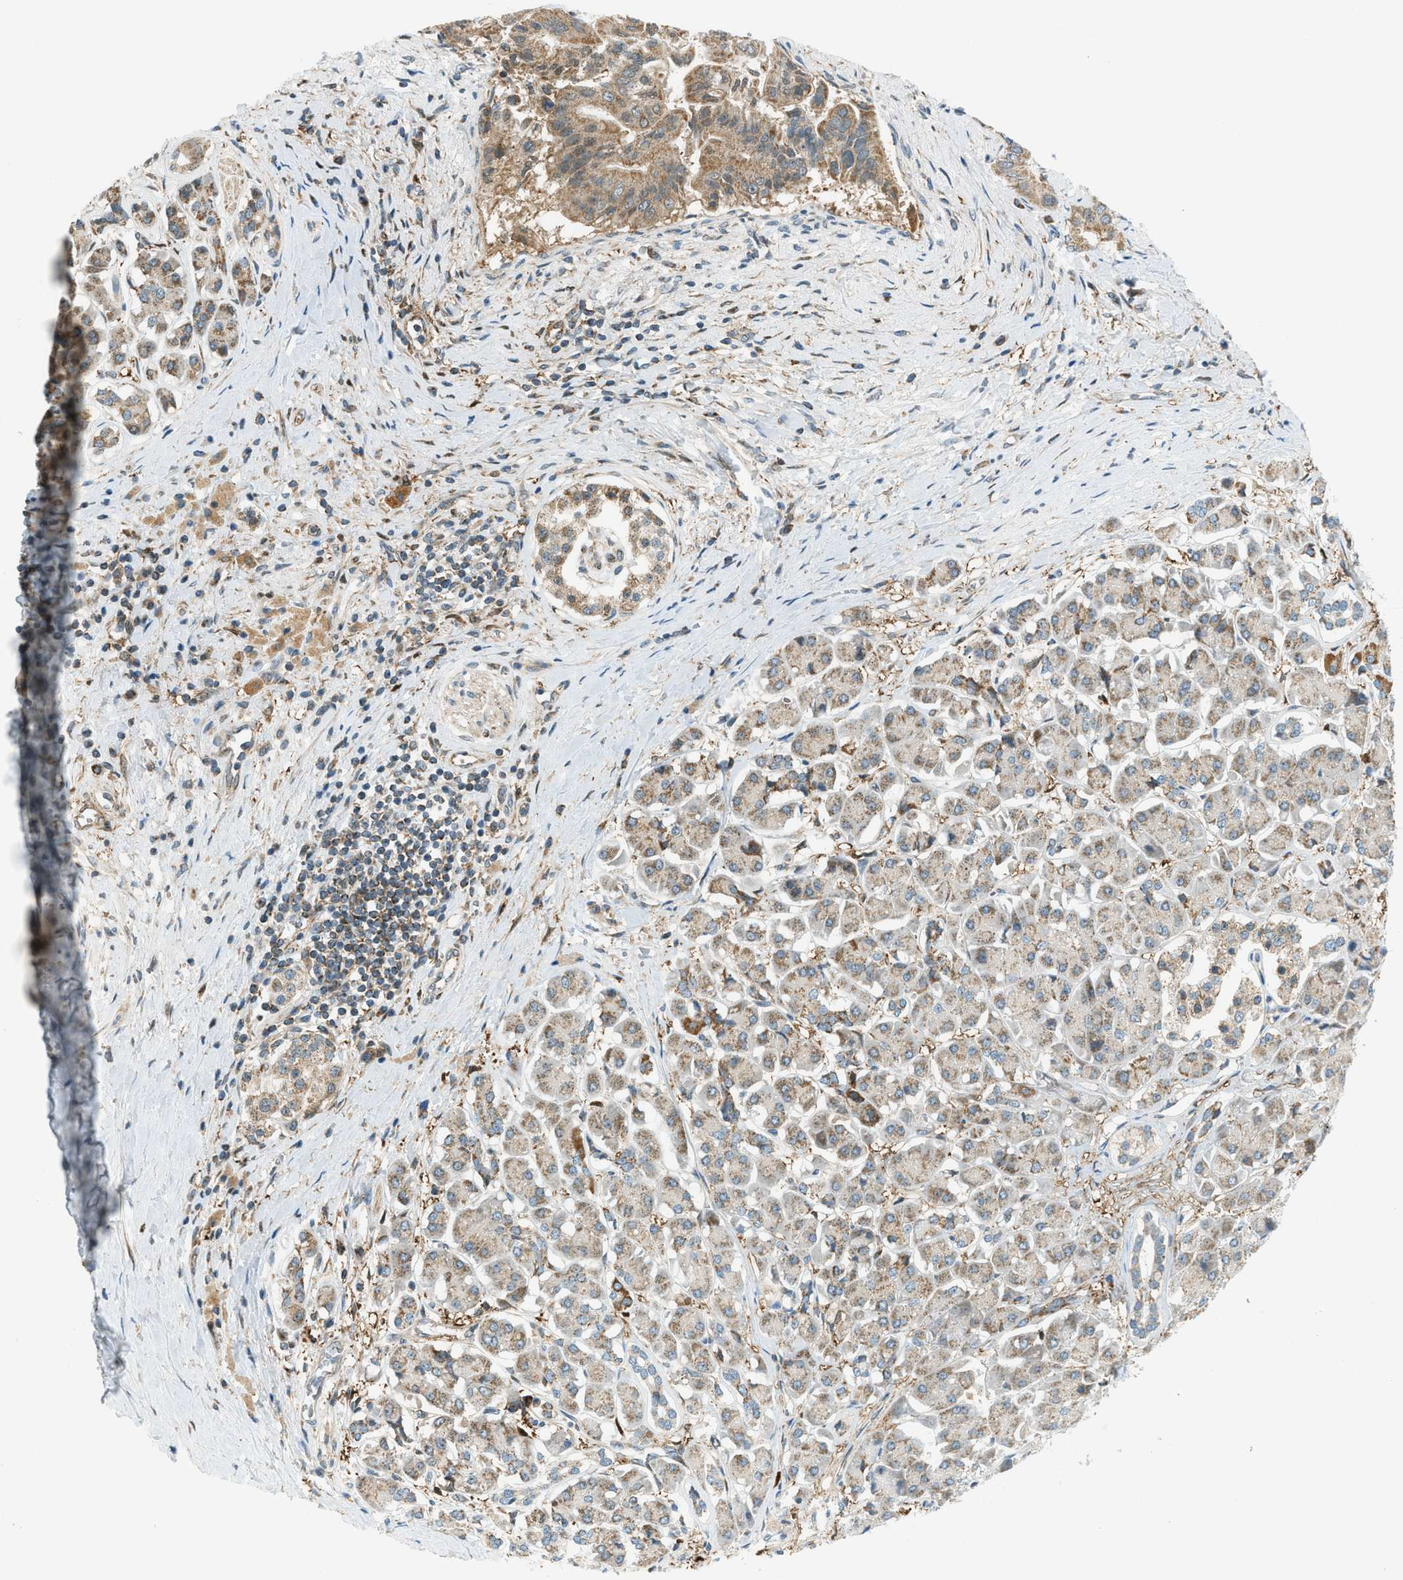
{"staining": {"intensity": "weak", "quantity": ">75%", "location": "cytoplasmic/membranous"}, "tissue": "pancreatic cancer", "cell_type": "Tumor cells", "image_type": "cancer", "snomed": [{"axis": "morphology", "description": "Adenocarcinoma, NOS"}, {"axis": "topography", "description": "Pancreas"}], "caption": "A brown stain highlights weak cytoplasmic/membranous positivity of a protein in pancreatic cancer (adenocarcinoma) tumor cells.", "gene": "PIGG", "patient": {"sex": "male", "age": 55}}